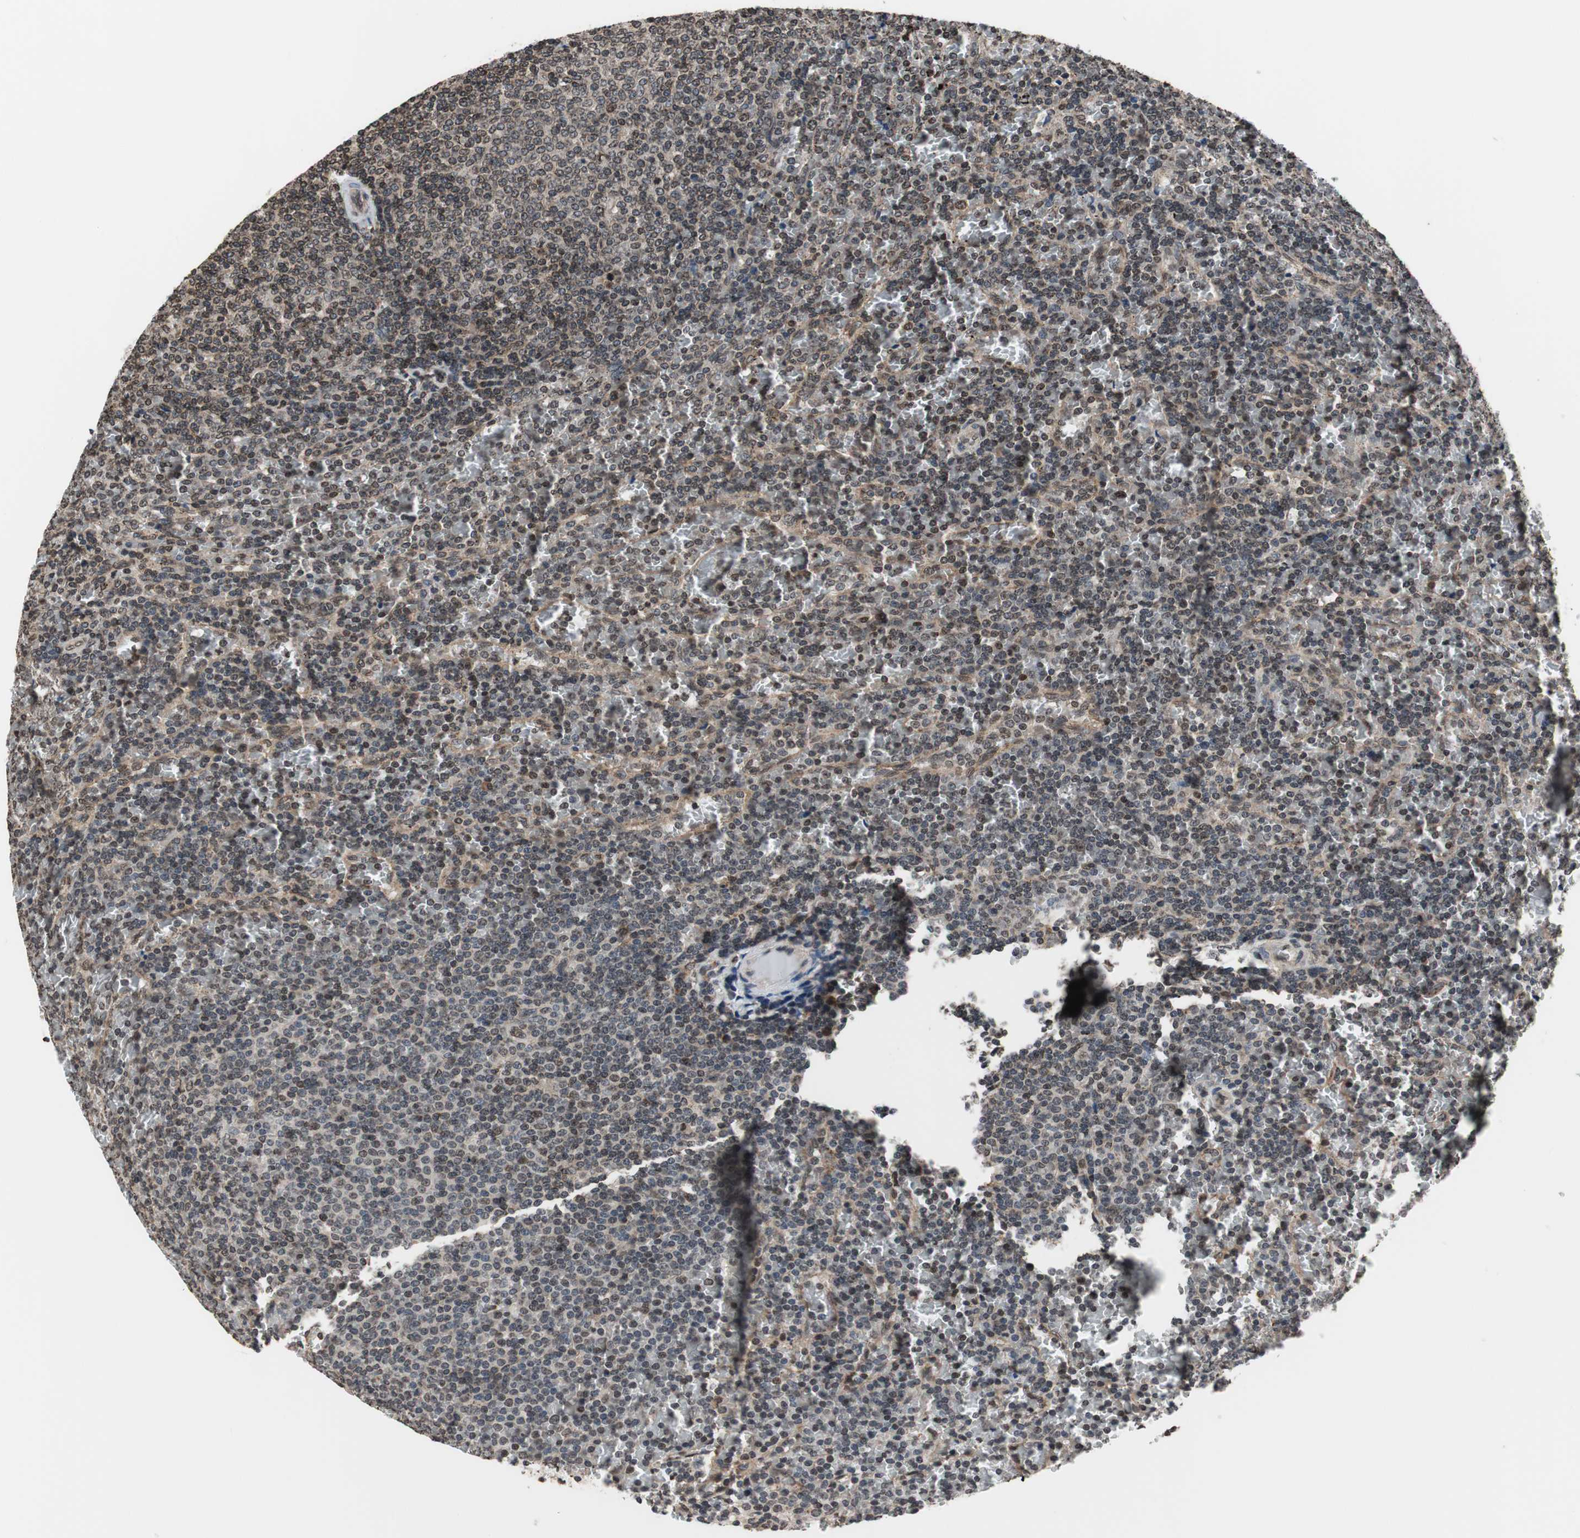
{"staining": {"intensity": "negative", "quantity": "none", "location": "none"}, "tissue": "lymphoma", "cell_type": "Tumor cells", "image_type": "cancer", "snomed": [{"axis": "morphology", "description": "Malignant lymphoma, non-Hodgkin's type, Low grade"}, {"axis": "topography", "description": "Spleen"}], "caption": "Immunohistochemical staining of lymphoma reveals no significant expression in tumor cells. The staining was performed using DAB (3,3'-diaminobenzidine) to visualize the protein expression in brown, while the nuclei were stained in blue with hematoxylin (Magnification: 20x).", "gene": "RFC1", "patient": {"sex": "female", "age": 77}}